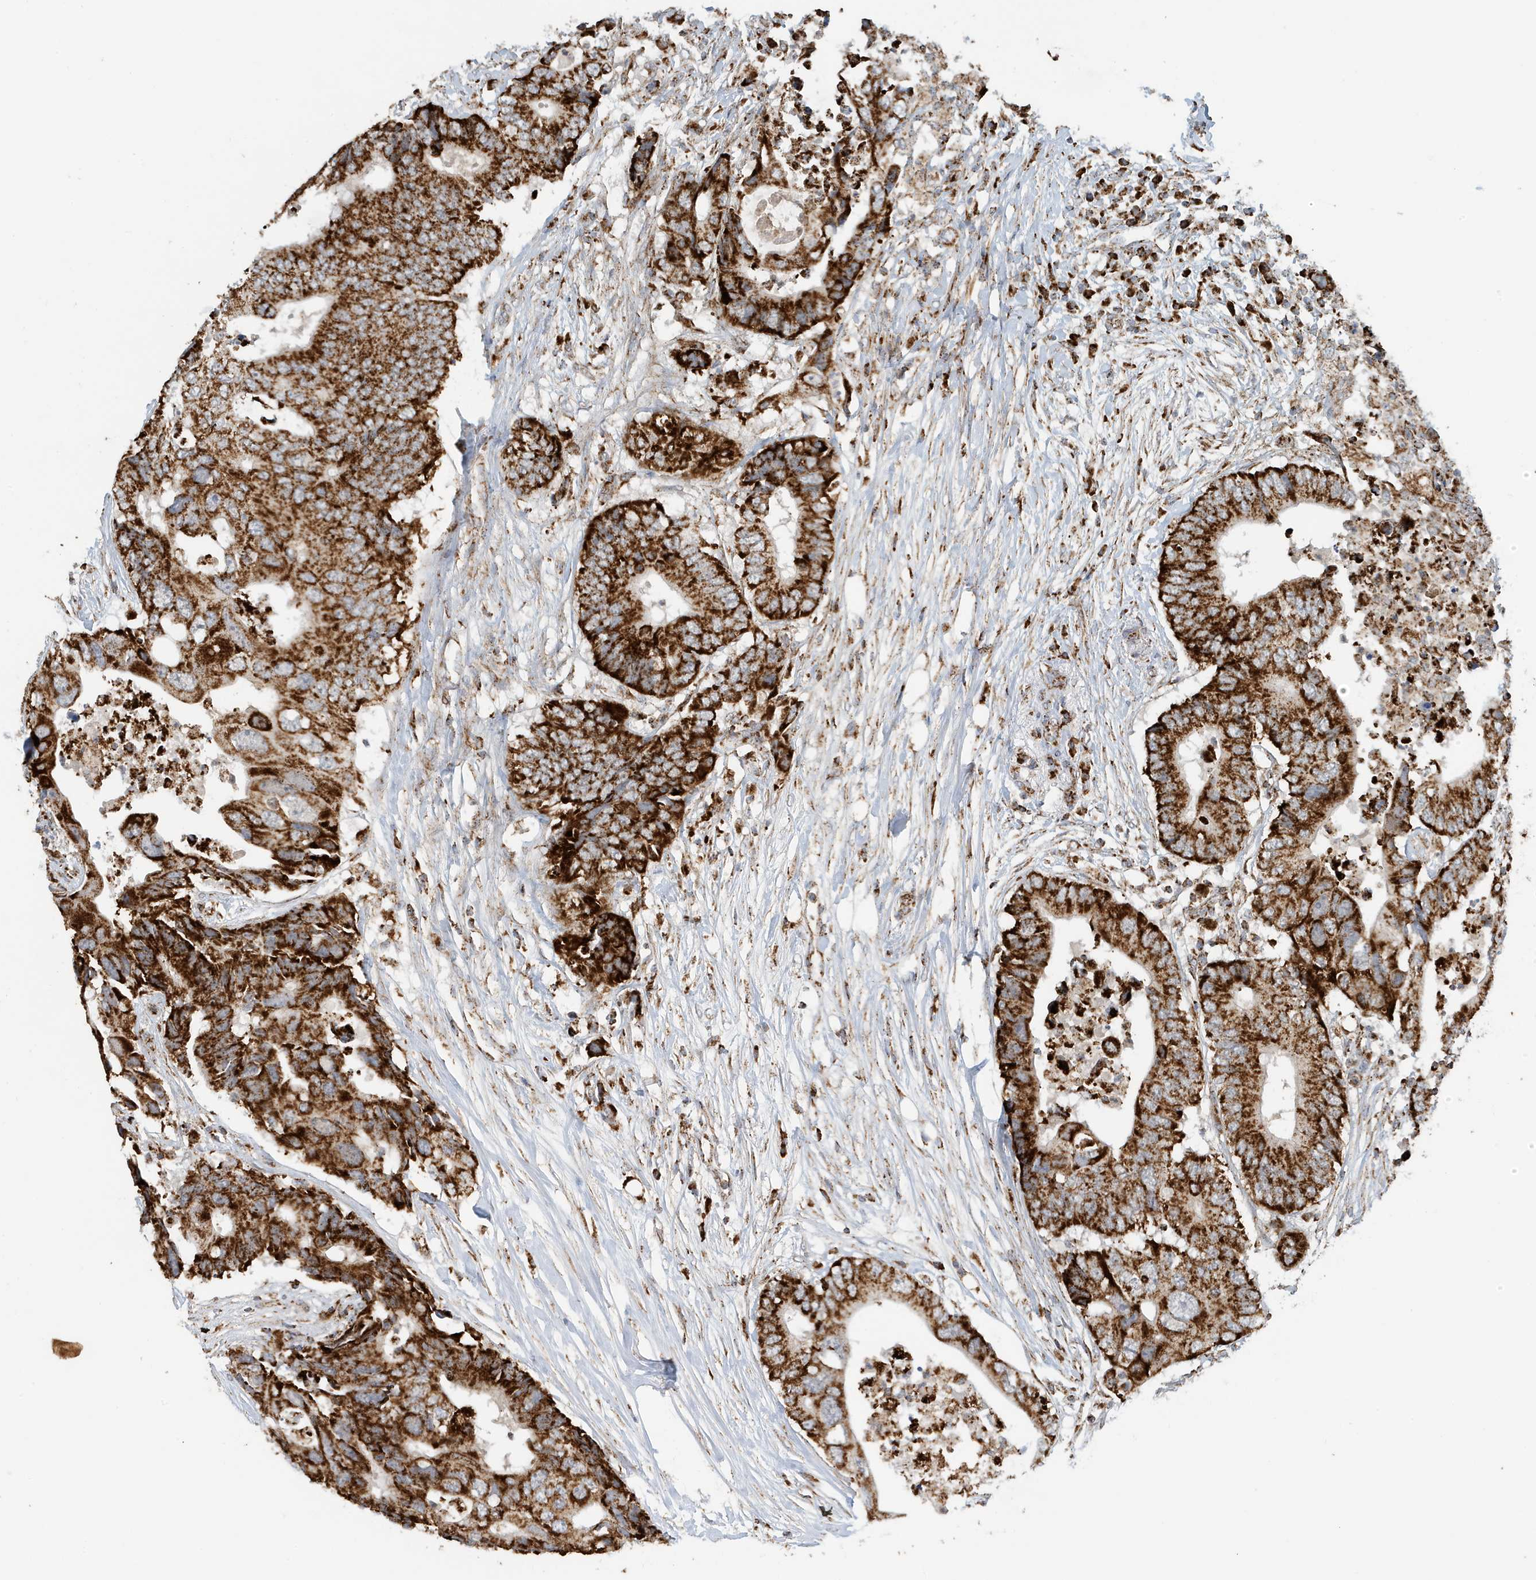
{"staining": {"intensity": "strong", "quantity": ">75%", "location": "cytoplasmic/membranous"}, "tissue": "colorectal cancer", "cell_type": "Tumor cells", "image_type": "cancer", "snomed": [{"axis": "morphology", "description": "Adenocarcinoma, NOS"}, {"axis": "topography", "description": "Colon"}], "caption": "IHC micrograph of neoplastic tissue: human colorectal cancer stained using IHC exhibits high levels of strong protein expression localized specifically in the cytoplasmic/membranous of tumor cells, appearing as a cytoplasmic/membranous brown color.", "gene": "MAN1A1", "patient": {"sex": "male", "age": 71}}